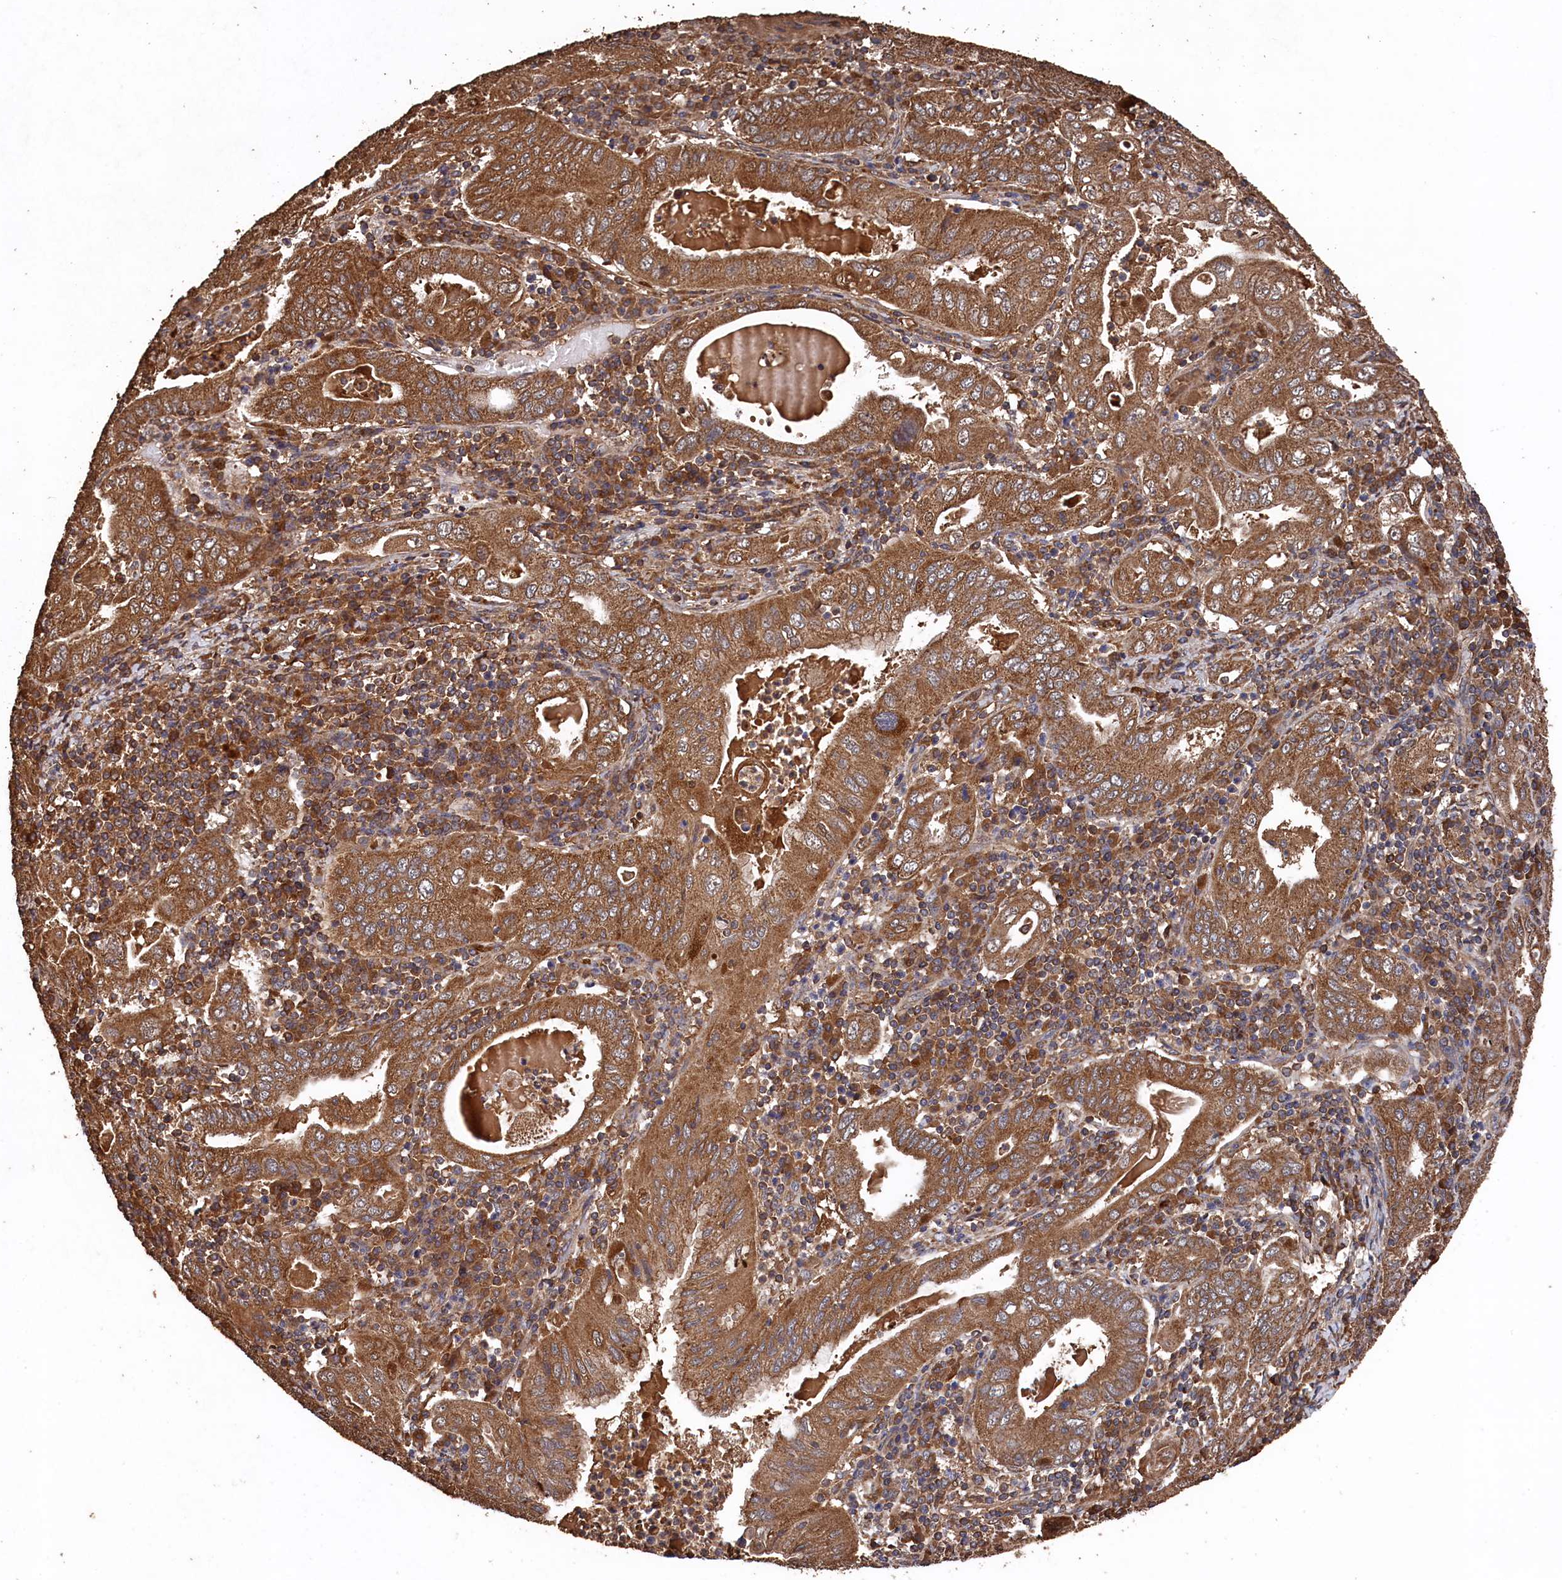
{"staining": {"intensity": "moderate", "quantity": ">75%", "location": "cytoplasmic/membranous"}, "tissue": "stomach cancer", "cell_type": "Tumor cells", "image_type": "cancer", "snomed": [{"axis": "morphology", "description": "Normal tissue, NOS"}, {"axis": "morphology", "description": "Adenocarcinoma, NOS"}, {"axis": "topography", "description": "Esophagus"}, {"axis": "topography", "description": "Stomach, upper"}, {"axis": "topography", "description": "Peripheral nerve tissue"}], "caption": "IHC of stomach adenocarcinoma demonstrates medium levels of moderate cytoplasmic/membranous staining in approximately >75% of tumor cells.", "gene": "SNX33", "patient": {"sex": "male", "age": 62}}